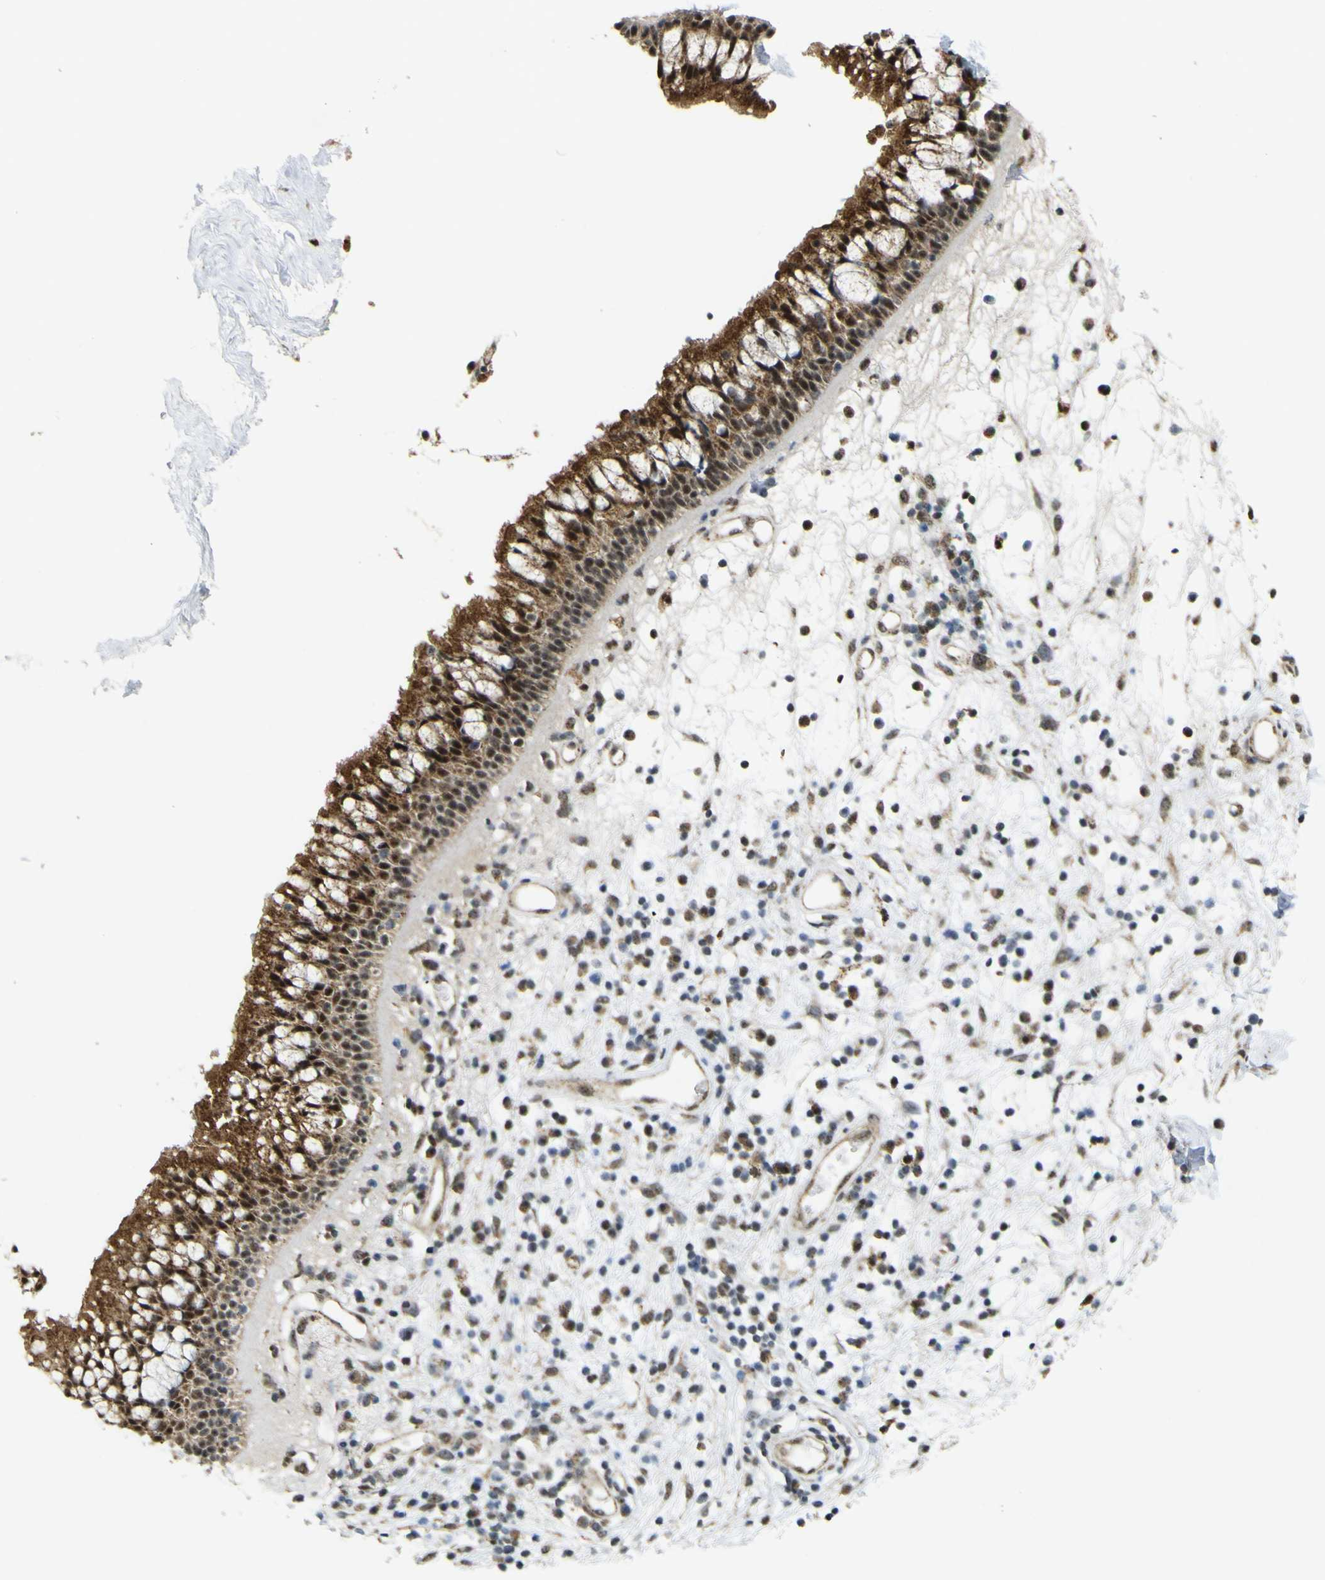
{"staining": {"intensity": "strong", "quantity": ">75%", "location": "cytoplasmic/membranous,nuclear"}, "tissue": "nasopharynx", "cell_type": "Respiratory epithelial cells", "image_type": "normal", "snomed": [{"axis": "morphology", "description": "Normal tissue, NOS"}, {"axis": "morphology", "description": "Inflammation, NOS"}, {"axis": "topography", "description": "Nasopharynx"}], "caption": "Immunohistochemistry (IHC) photomicrograph of unremarkable nasopharynx stained for a protein (brown), which exhibits high levels of strong cytoplasmic/membranous,nuclear staining in approximately >75% of respiratory epithelial cells.", "gene": "ACBD5", "patient": {"sex": "male", "age": 48}}